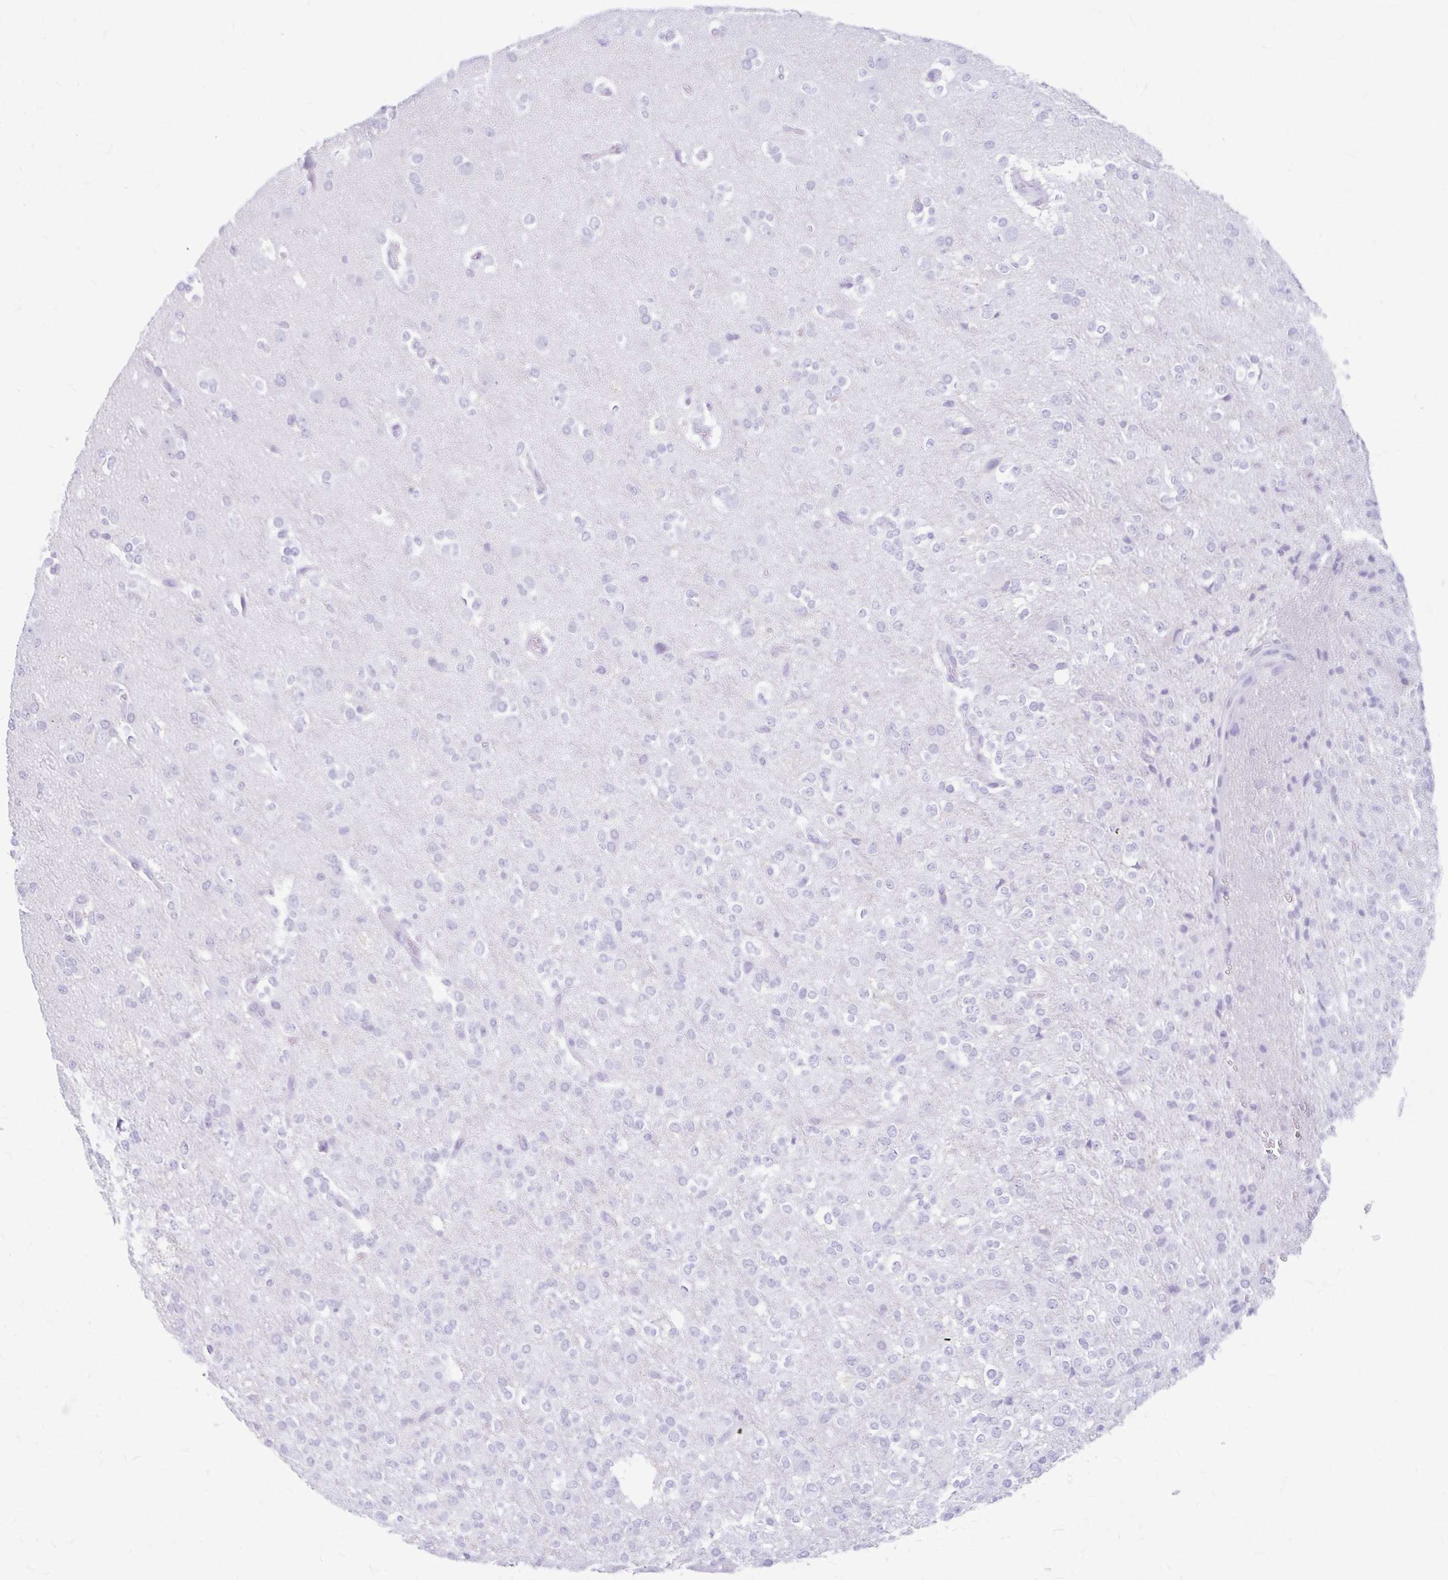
{"staining": {"intensity": "negative", "quantity": "none", "location": "none"}, "tissue": "glioma", "cell_type": "Tumor cells", "image_type": "cancer", "snomed": [{"axis": "morphology", "description": "Glioma, malignant, Low grade"}, {"axis": "topography", "description": "Brain"}], "caption": "This is an IHC histopathology image of malignant glioma (low-grade). There is no positivity in tumor cells.", "gene": "KLHDC7A", "patient": {"sex": "female", "age": 33}}